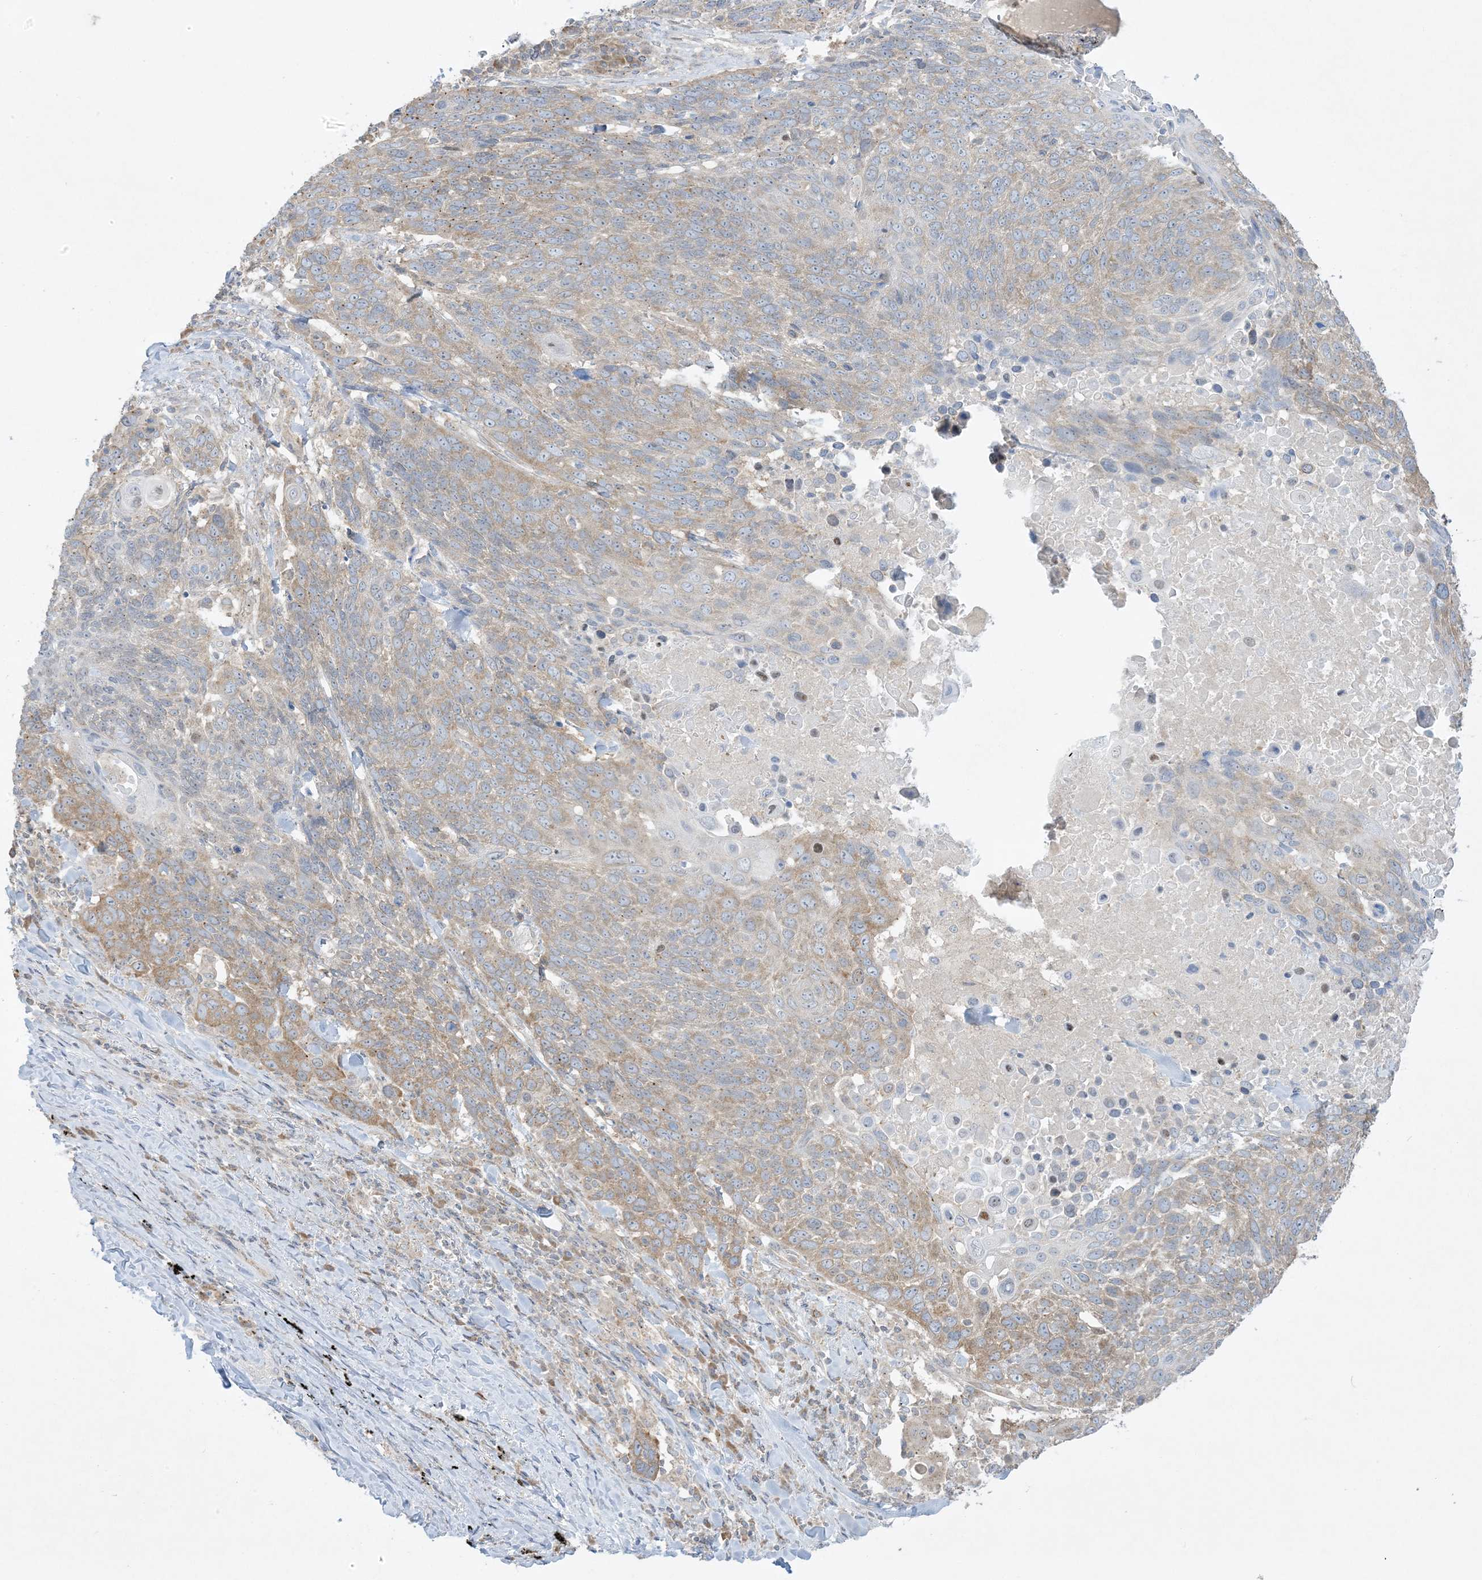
{"staining": {"intensity": "moderate", "quantity": "25%-75%", "location": "cytoplasmic/membranous"}, "tissue": "lung cancer", "cell_type": "Tumor cells", "image_type": "cancer", "snomed": [{"axis": "morphology", "description": "Squamous cell carcinoma, NOS"}, {"axis": "topography", "description": "Lung"}], "caption": "About 25%-75% of tumor cells in lung cancer show moderate cytoplasmic/membranous protein positivity as visualized by brown immunohistochemical staining.", "gene": "RPP40", "patient": {"sex": "male", "age": 66}}